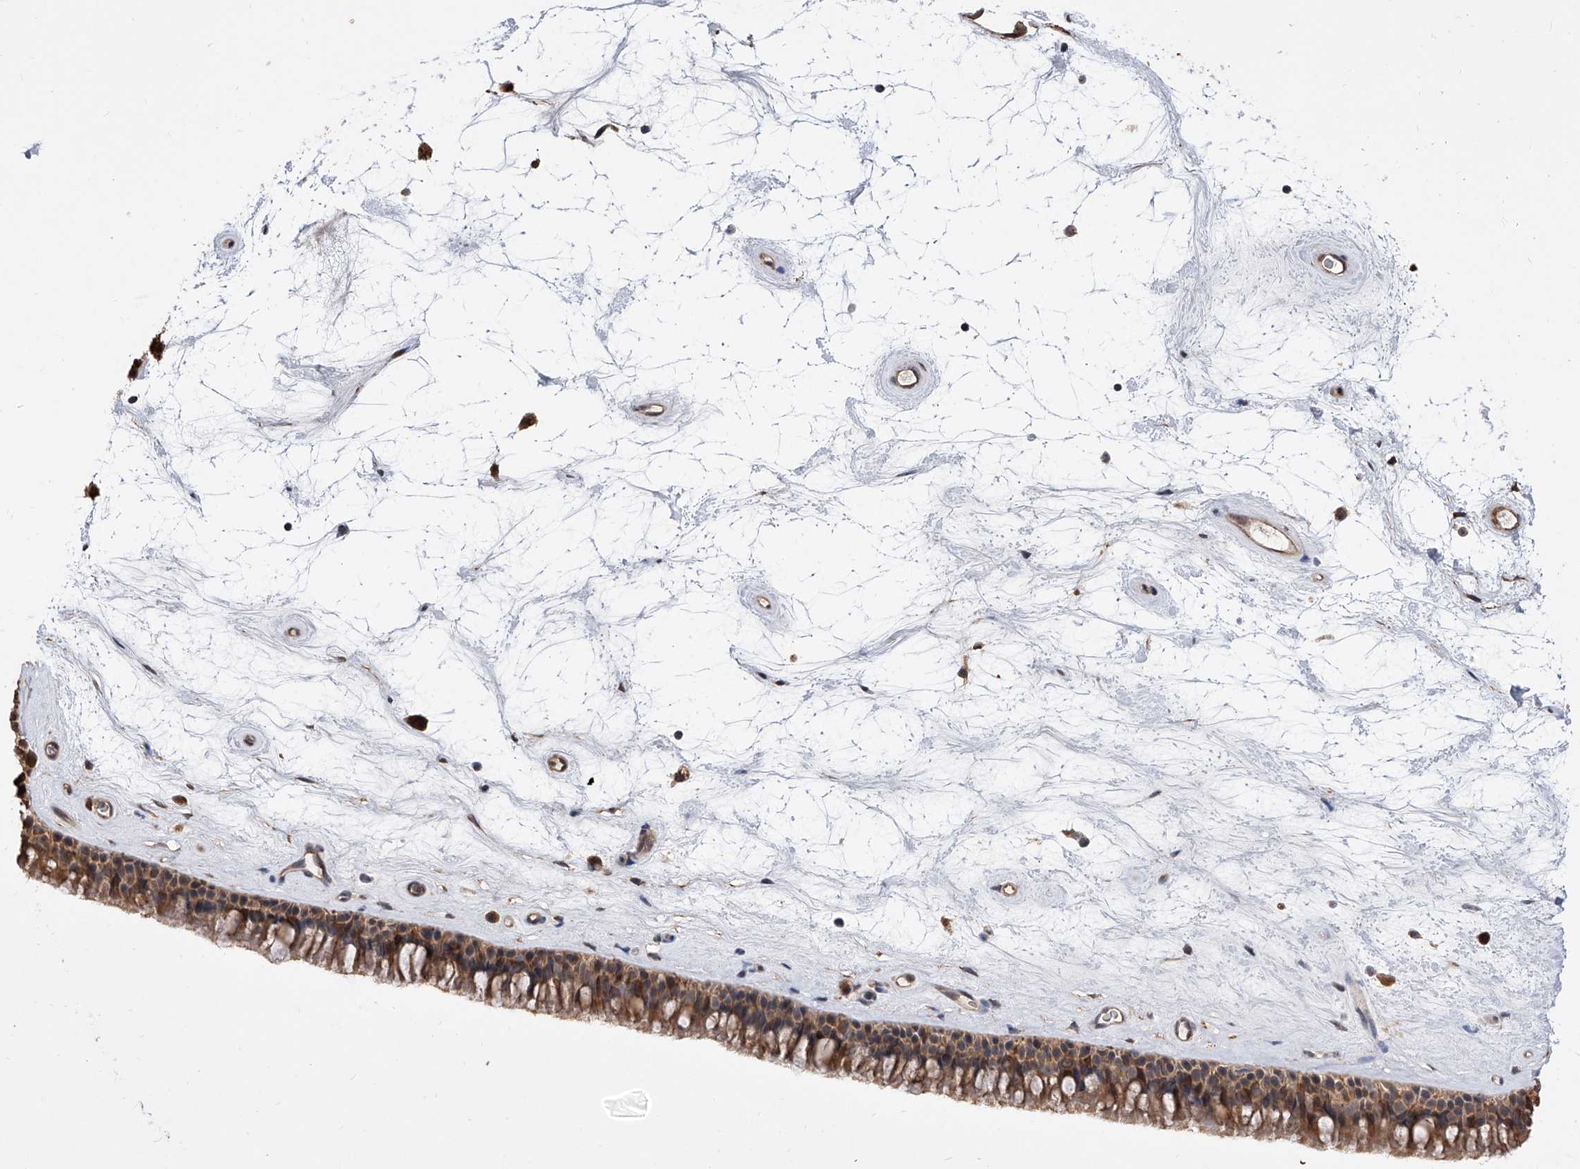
{"staining": {"intensity": "moderate", "quantity": ">75%", "location": "cytoplasmic/membranous"}, "tissue": "nasopharynx", "cell_type": "Respiratory epithelial cells", "image_type": "normal", "snomed": [{"axis": "morphology", "description": "Normal tissue, NOS"}, {"axis": "topography", "description": "Nasopharynx"}], "caption": "A high-resolution image shows immunohistochemistry staining of normal nasopharynx, which shows moderate cytoplasmic/membranous staining in about >75% of respiratory epithelial cells. The protein of interest is stained brown, and the nuclei are stained in blue (DAB (3,3'-diaminobenzidine) IHC with brightfield microscopy, high magnification).", "gene": "GMDS", "patient": {"sex": "male", "age": 64}}